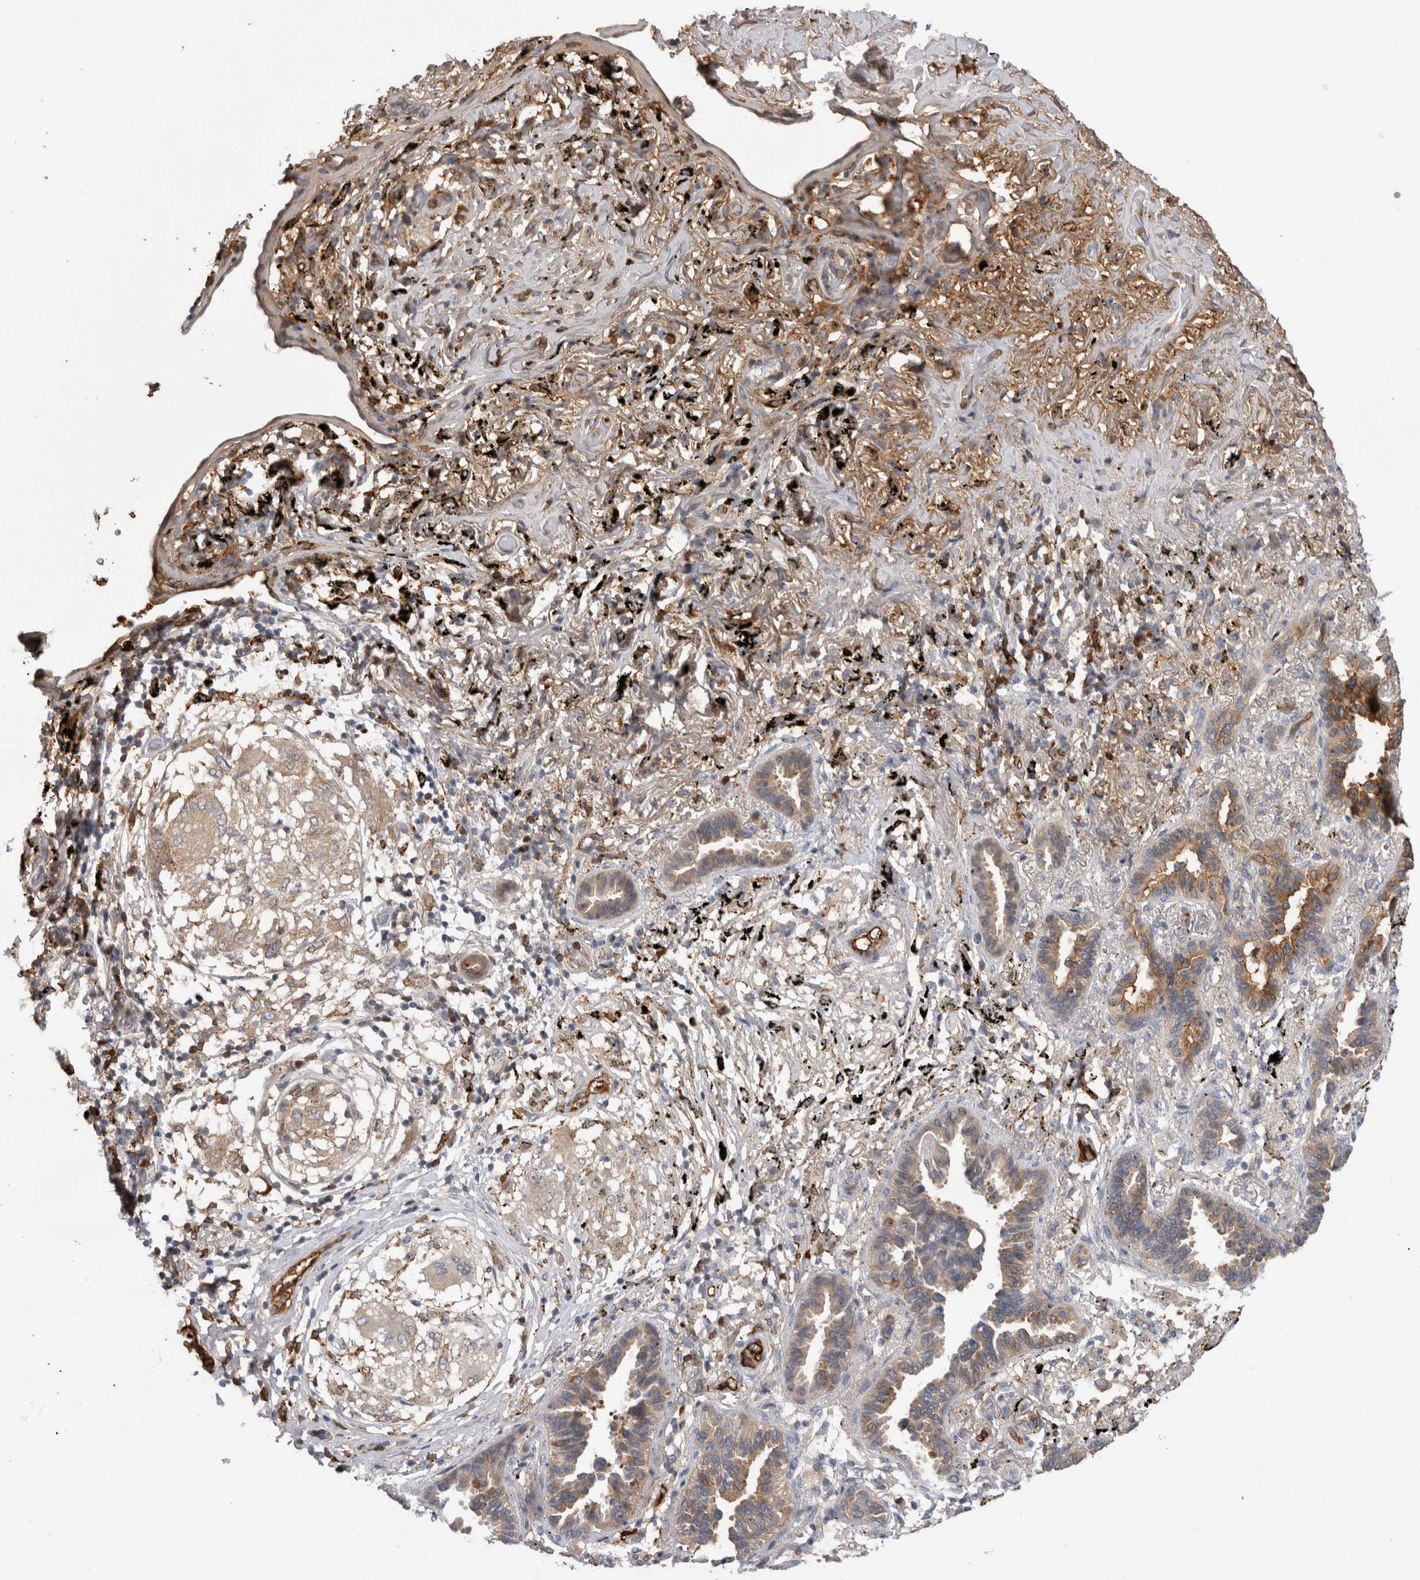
{"staining": {"intensity": "weak", "quantity": ">75%", "location": "cytoplasmic/membranous"}, "tissue": "lung cancer", "cell_type": "Tumor cells", "image_type": "cancer", "snomed": [{"axis": "morphology", "description": "Adenocarcinoma, NOS"}, {"axis": "topography", "description": "Lung"}], "caption": "DAB (3,3'-diaminobenzidine) immunohistochemical staining of human lung adenocarcinoma displays weak cytoplasmic/membranous protein positivity in approximately >75% of tumor cells.", "gene": "TBCE", "patient": {"sex": "male", "age": 59}}